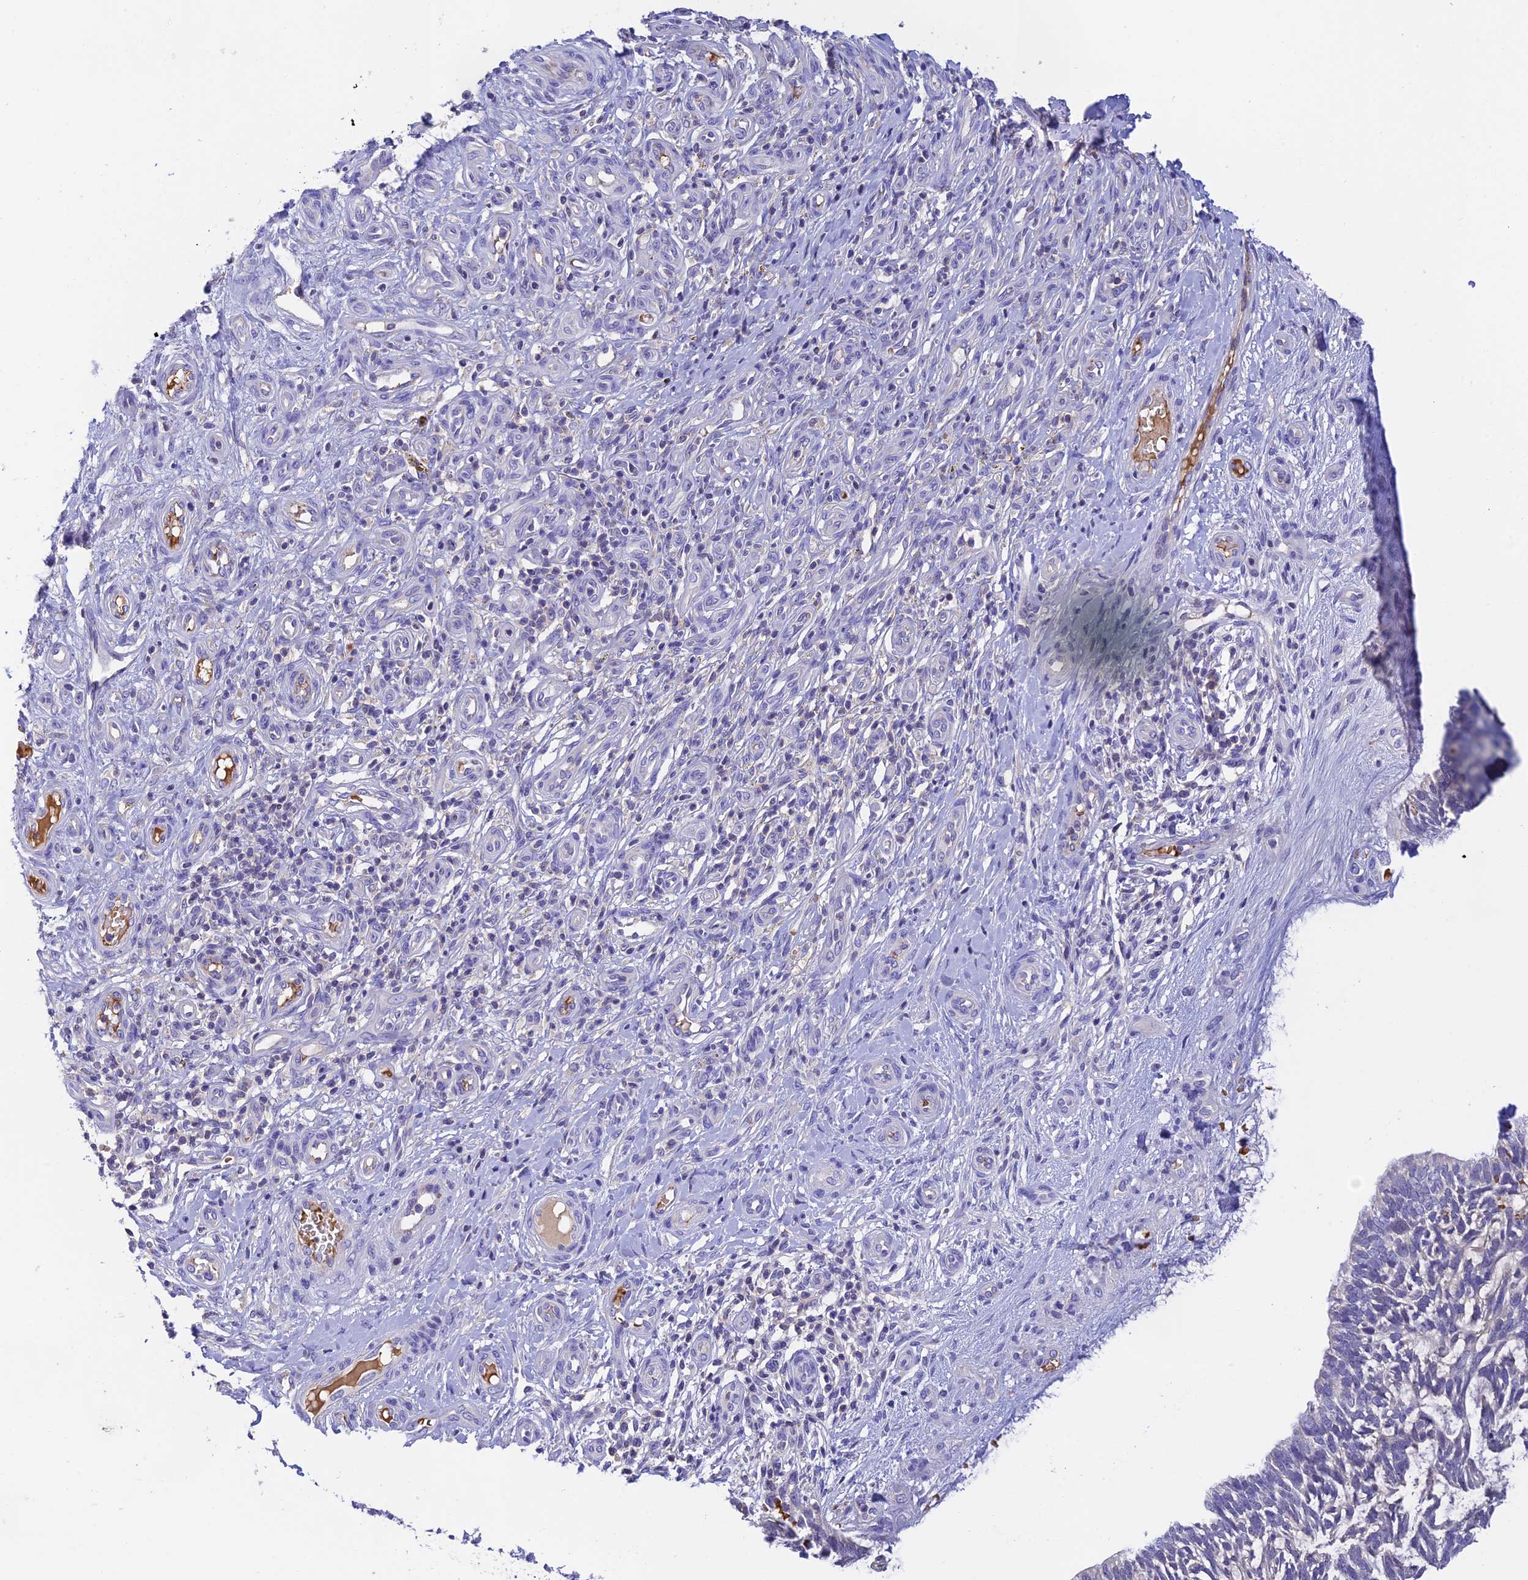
{"staining": {"intensity": "negative", "quantity": "none", "location": "none"}, "tissue": "skin cancer", "cell_type": "Tumor cells", "image_type": "cancer", "snomed": [{"axis": "morphology", "description": "Basal cell carcinoma"}, {"axis": "topography", "description": "Skin"}], "caption": "Photomicrograph shows no protein positivity in tumor cells of basal cell carcinoma (skin) tissue.", "gene": "HDHD2", "patient": {"sex": "male", "age": 88}}